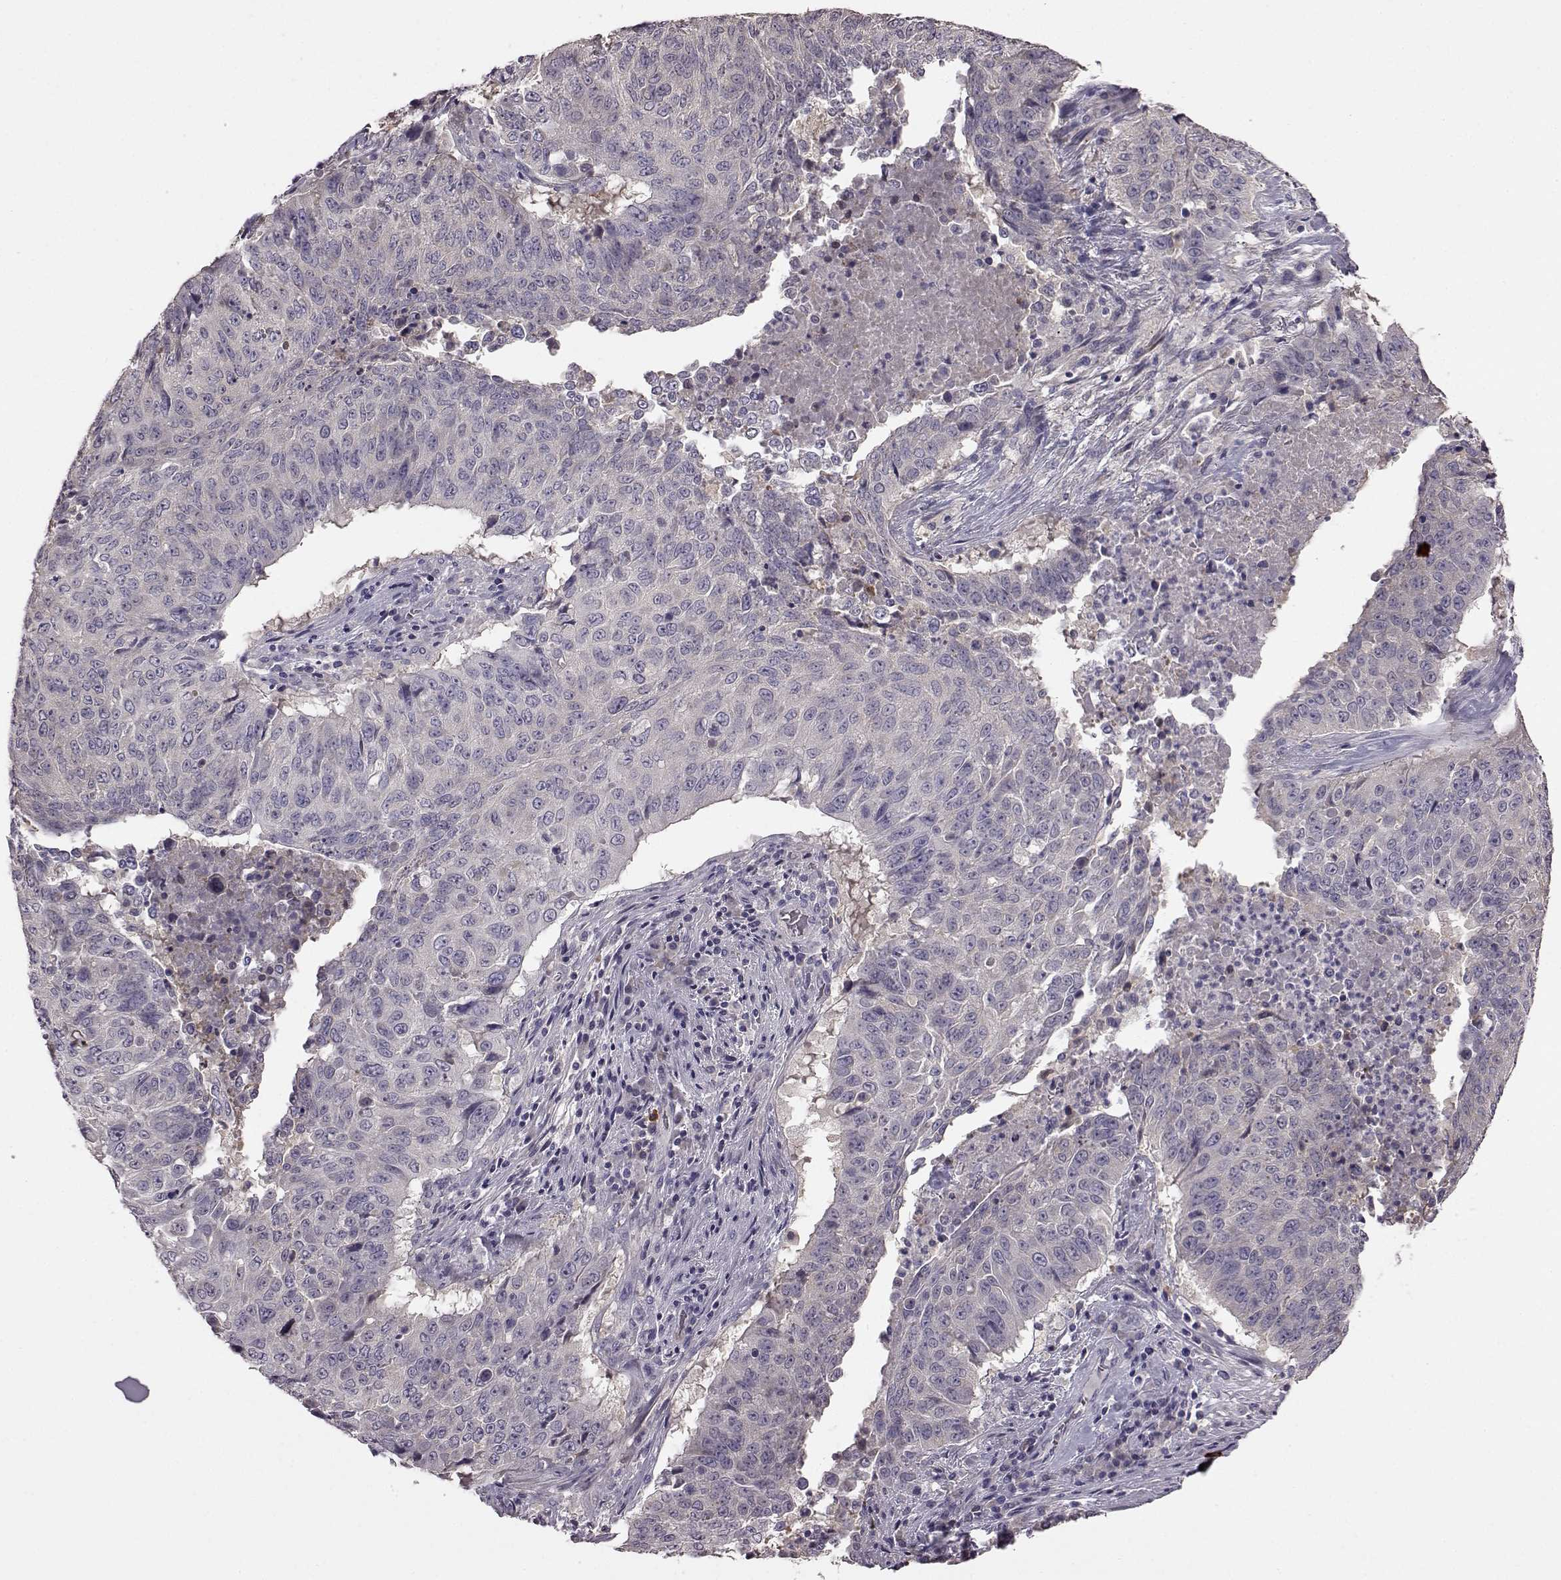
{"staining": {"intensity": "negative", "quantity": "none", "location": "none"}, "tissue": "lung cancer", "cell_type": "Tumor cells", "image_type": "cancer", "snomed": [{"axis": "morphology", "description": "Normal tissue, NOS"}, {"axis": "morphology", "description": "Squamous cell carcinoma, NOS"}, {"axis": "topography", "description": "Bronchus"}, {"axis": "topography", "description": "Lung"}], "caption": "High magnification brightfield microscopy of lung squamous cell carcinoma stained with DAB (brown) and counterstained with hematoxylin (blue): tumor cells show no significant staining. (DAB immunohistochemistry (IHC) with hematoxylin counter stain).", "gene": "ADGRG2", "patient": {"sex": "male", "age": 64}}